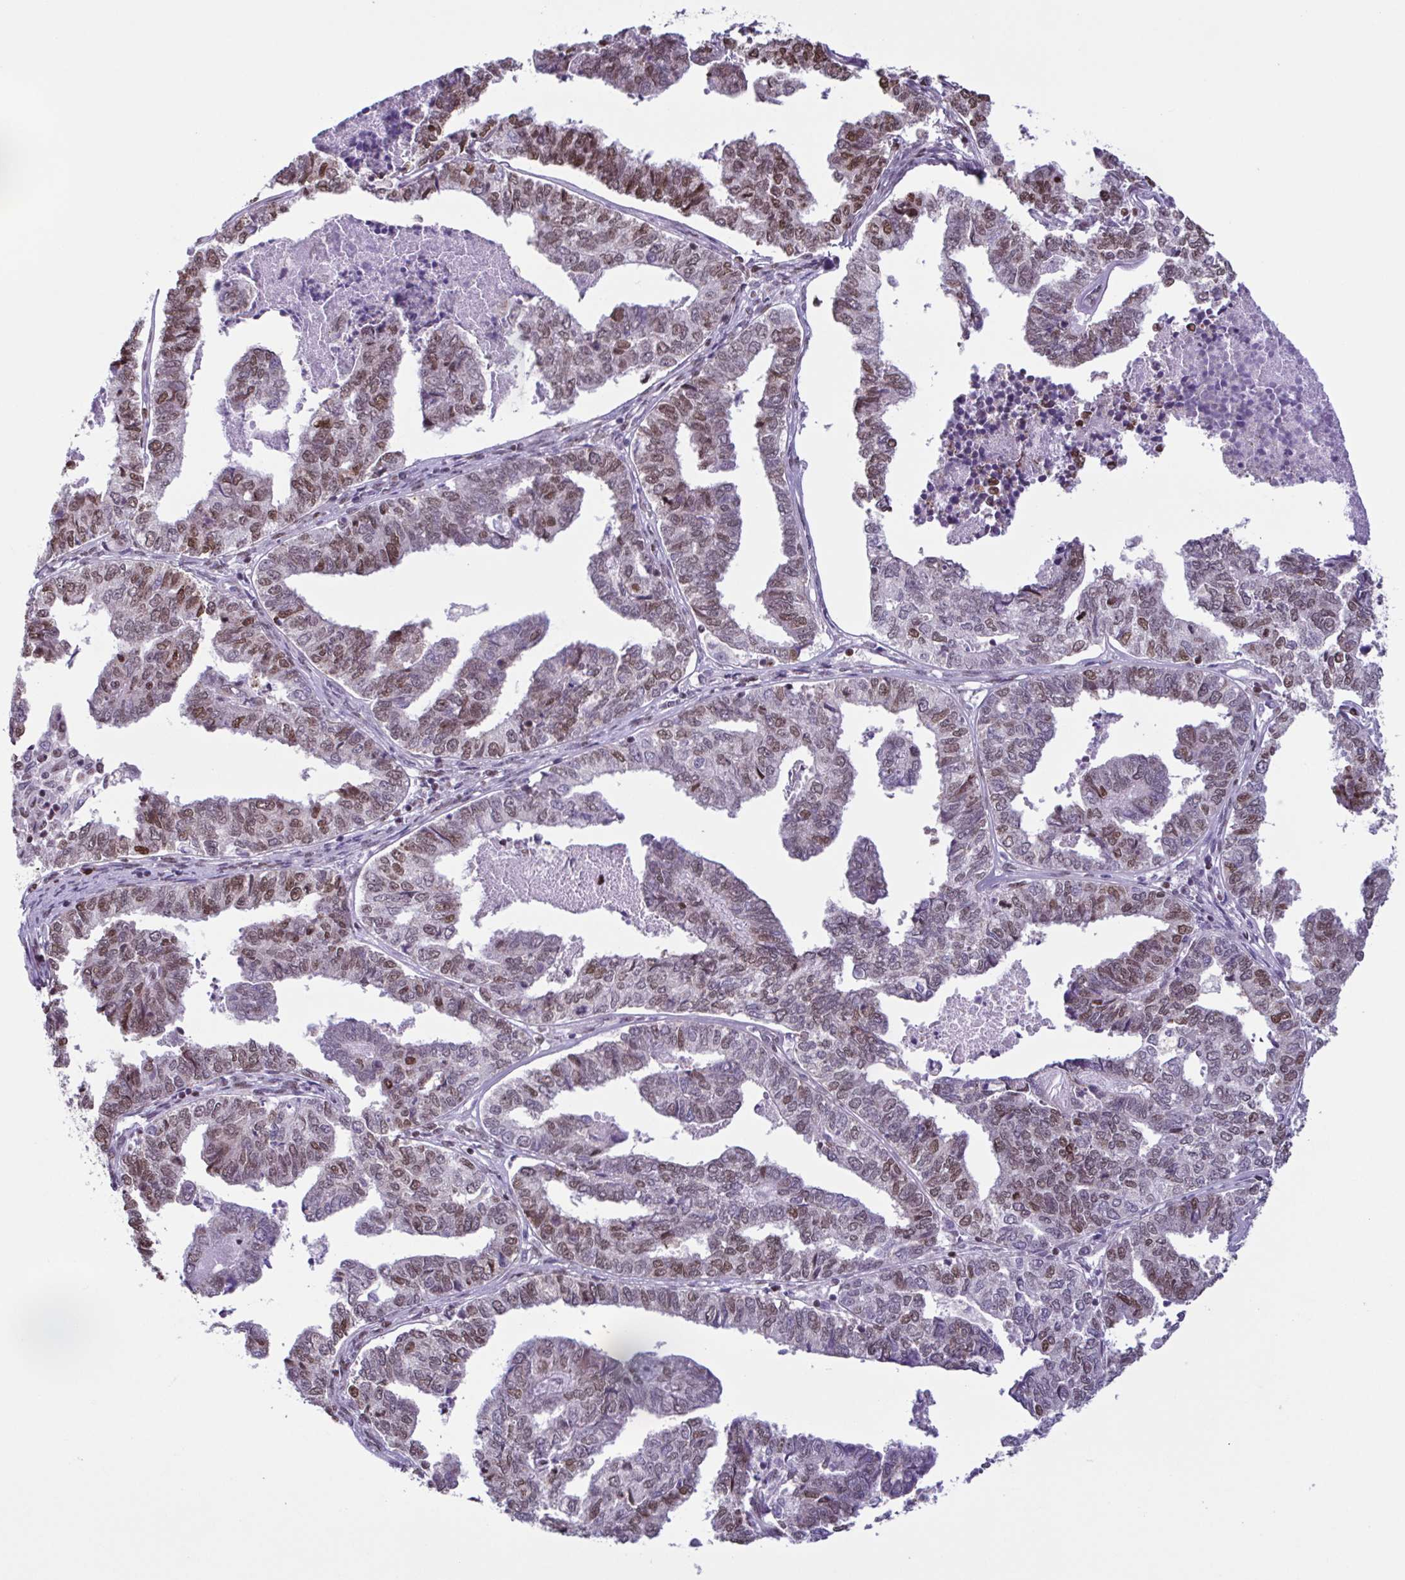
{"staining": {"intensity": "moderate", "quantity": "25%-75%", "location": "nuclear"}, "tissue": "endometrial cancer", "cell_type": "Tumor cells", "image_type": "cancer", "snomed": [{"axis": "morphology", "description": "Adenocarcinoma, NOS"}, {"axis": "topography", "description": "Endometrium"}], "caption": "The micrograph reveals immunohistochemical staining of endometrial cancer. There is moderate nuclear positivity is appreciated in about 25%-75% of tumor cells.", "gene": "TIMM21", "patient": {"sex": "female", "age": 73}}